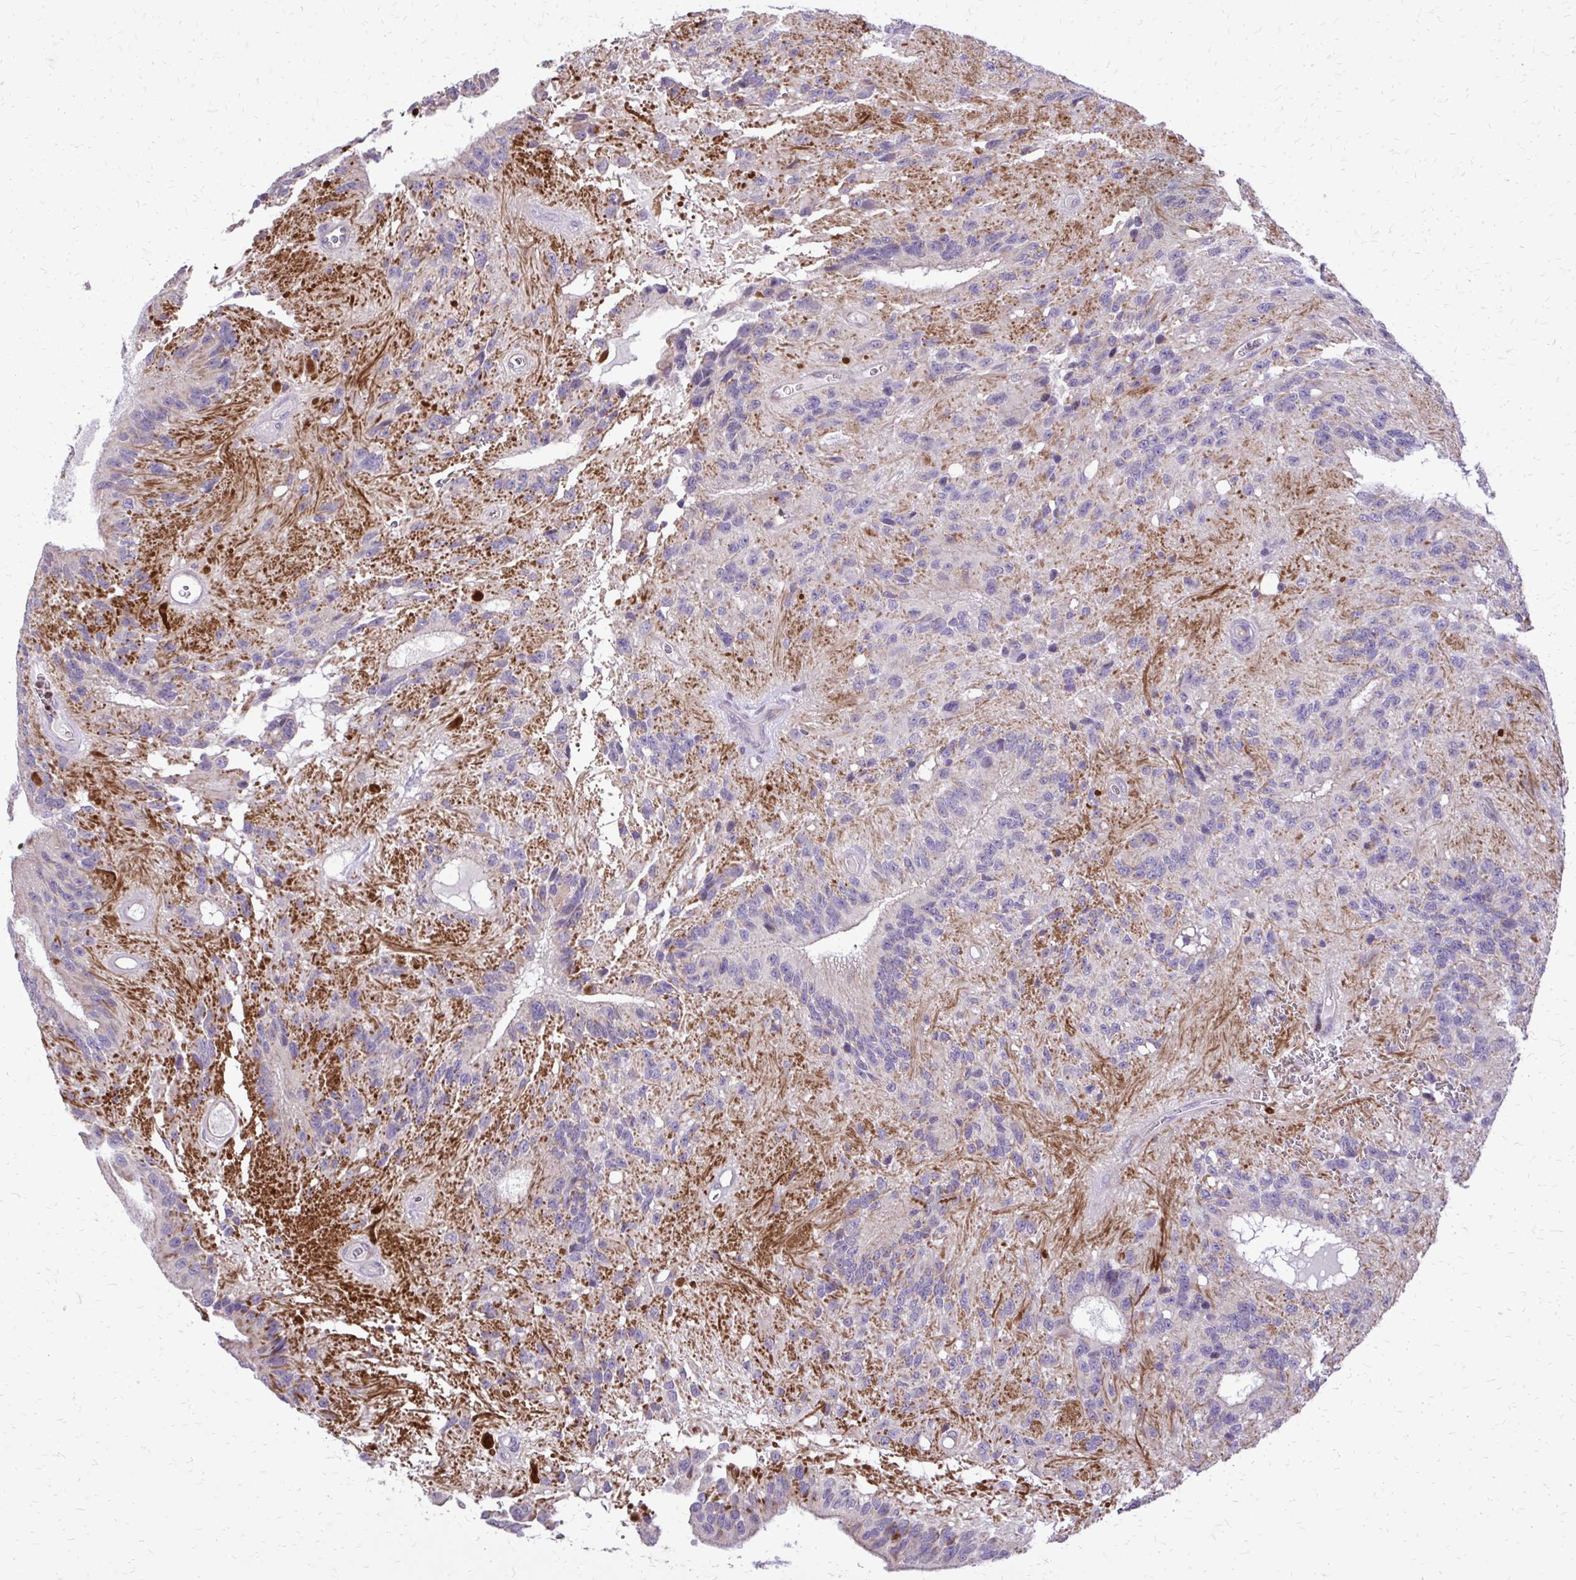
{"staining": {"intensity": "negative", "quantity": "none", "location": "none"}, "tissue": "glioma", "cell_type": "Tumor cells", "image_type": "cancer", "snomed": [{"axis": "morphology", "description": "Glioma, malignant, Low grade"}, {"axis": "topography", "description": "Brain"}], "caption": "Malignant glioma (low-grade) stained for a protein using IHC shows no positivity tumor cells.", "gene": "ABCC3", "patient": {"sex": "male", "age": 31}}